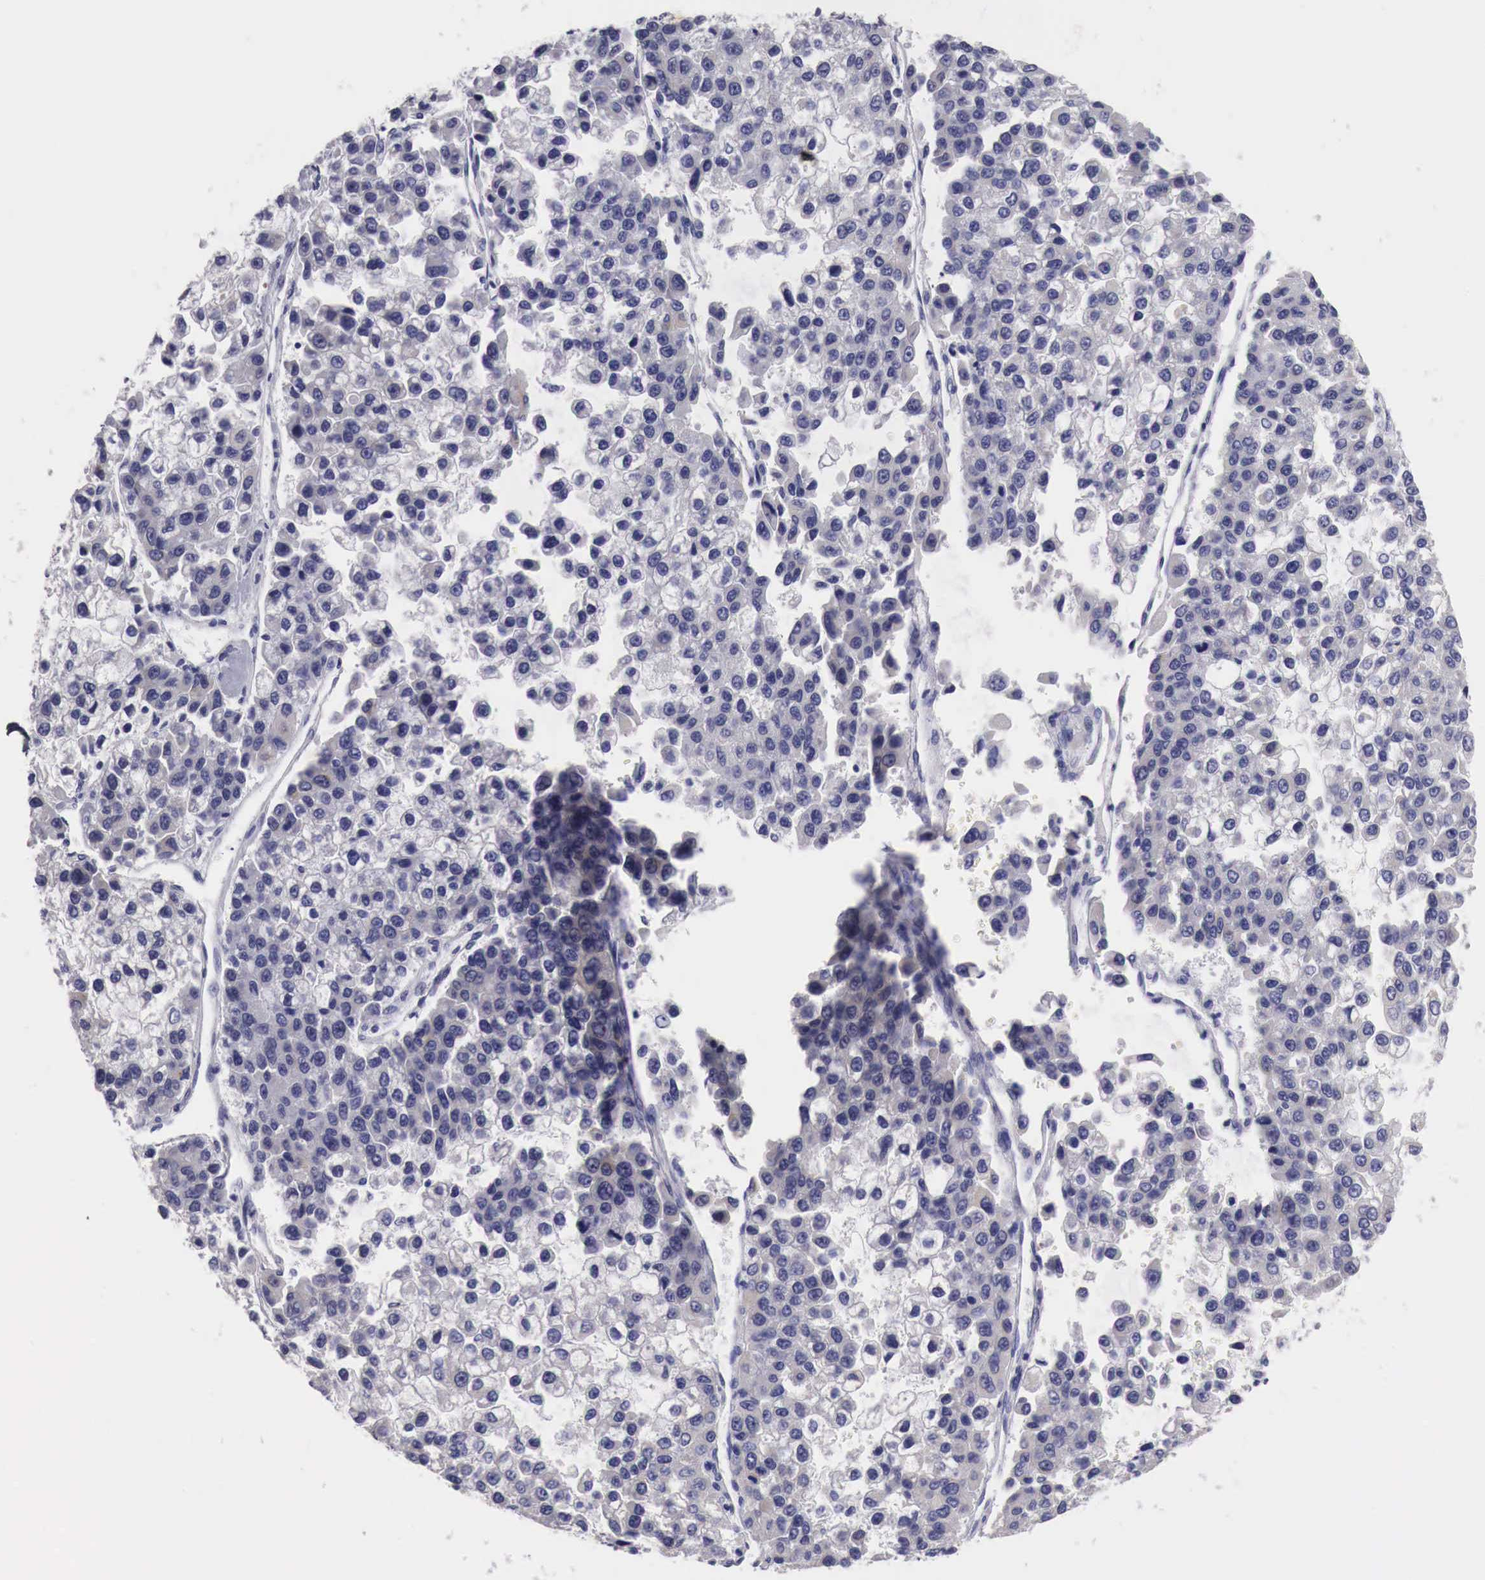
{"staining": {"intensity": "negative", "quantity": "none", "location": "none"}, "tissue": "liver cancer", "cell_type": "Tumor cells", "image_type": "cancer", "snomed": [{"axis": "morphology", "description": "Carcinoma, Hepatocellular, NOS"}, {"axis": "topography", "description": "Liver"}], "caption": "DAB (3,3'-diaminobenzidine) immunohistochemical staining of human liver hepatocellular carcinoma demonstrates no significant positivity in tumor cells.", "gene": "NREP", "patient": {"sex": "female", "age": 66}}